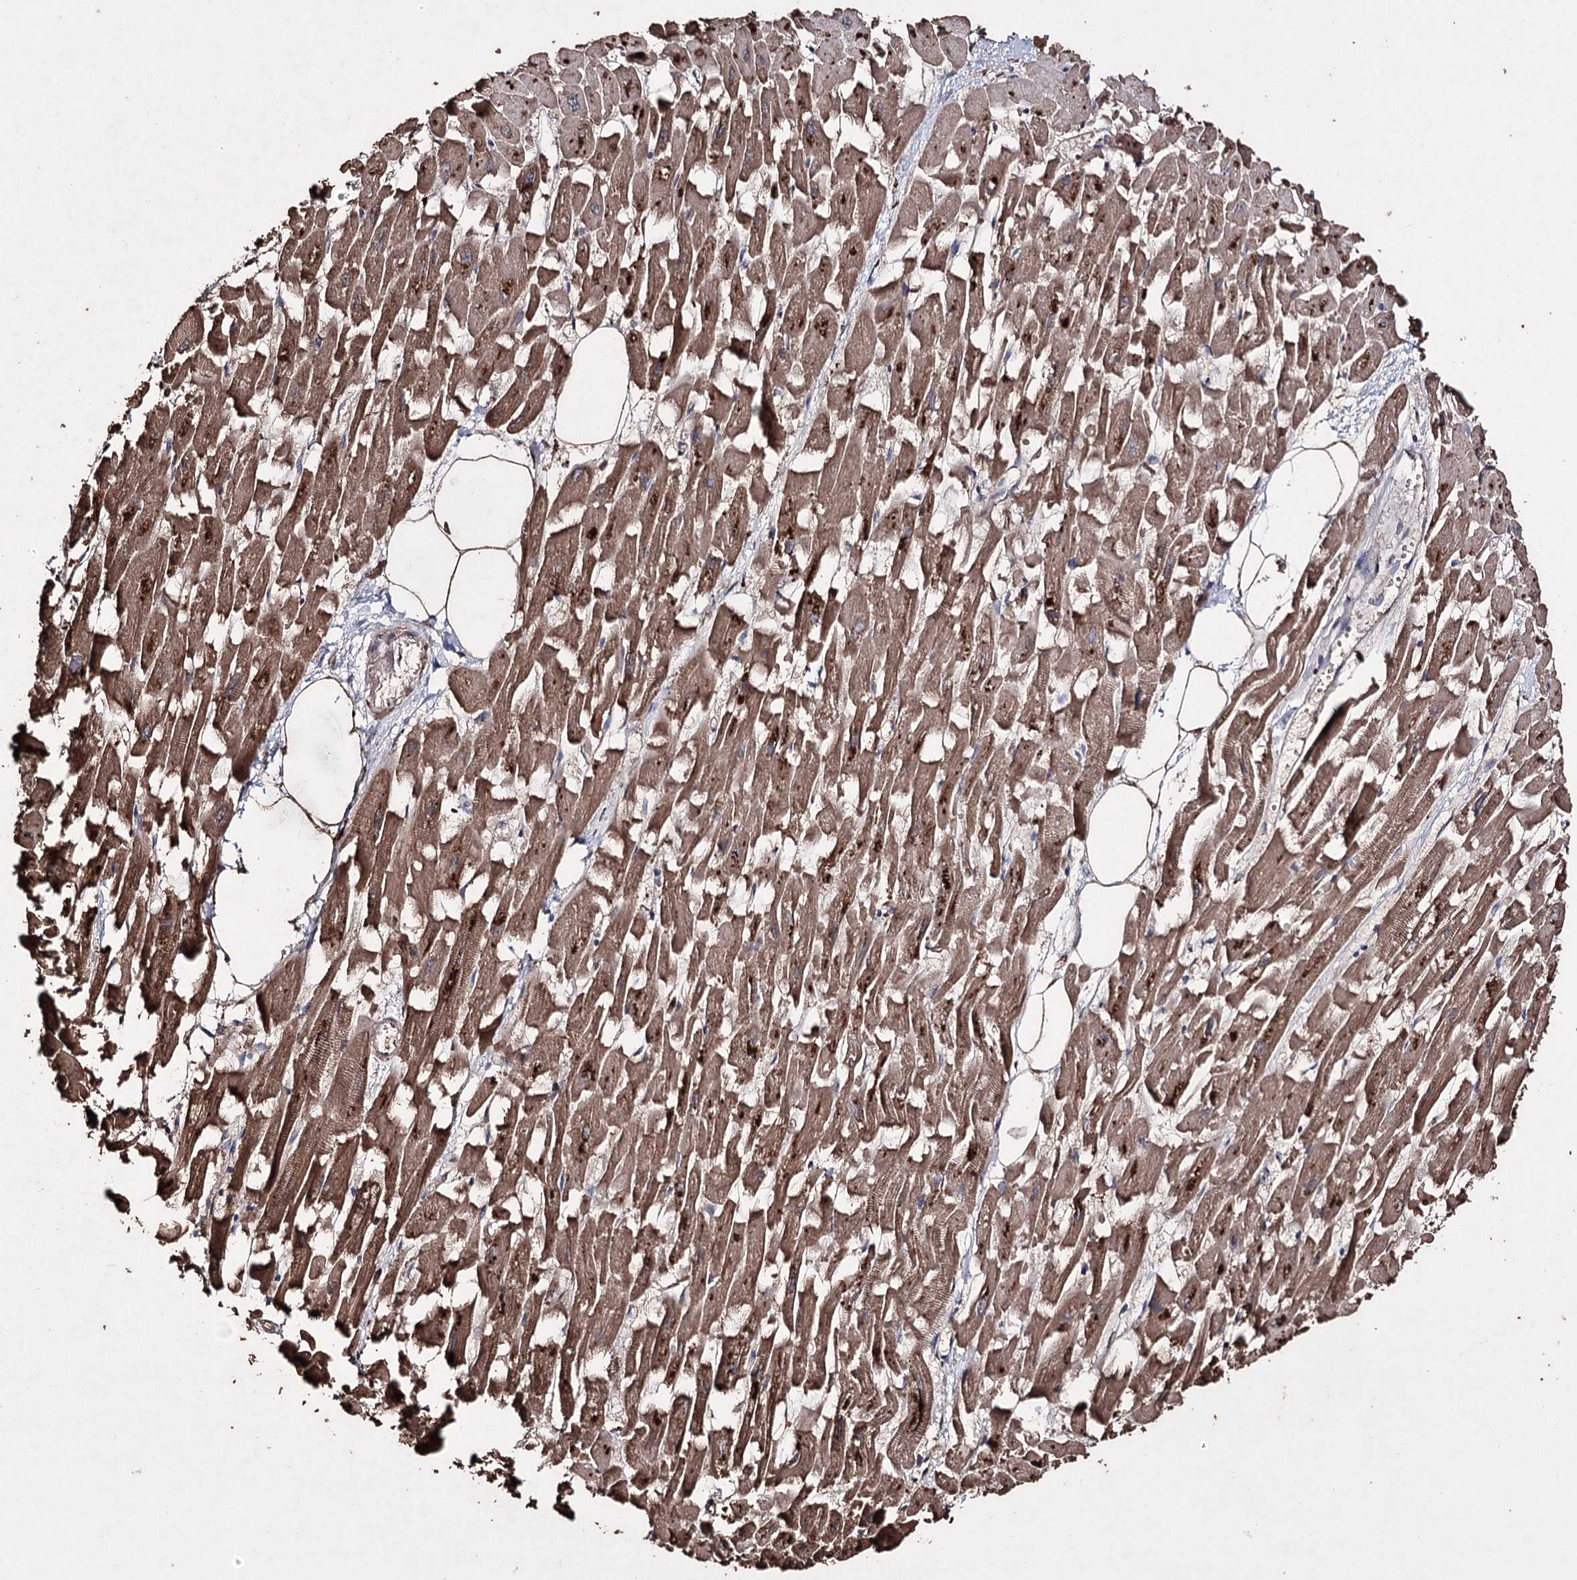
{"staining": {"intensity": "moderate", "quantity": ">75%", "location": "cytoplasmic/membranous"}, "tissue": "heart muscle", "cell_type": "Cardiomyocytes", "image_type": "normal", "snomed": [{"axis": "morphology", "description": "Normal tissue, NOS"}, {"axis": "topography", "description": "Heart"}], "caption": "Immunohistochemical staining of normal human heart muscle shows moderate cytoplasmic/membranous protein positivity in about >75% of cardiomyocytes. (DAB = brown stain, brightfield microscopy at high magnification).", "gene": "ZNF662", "patient": {"sex": "female", "age": 64}}